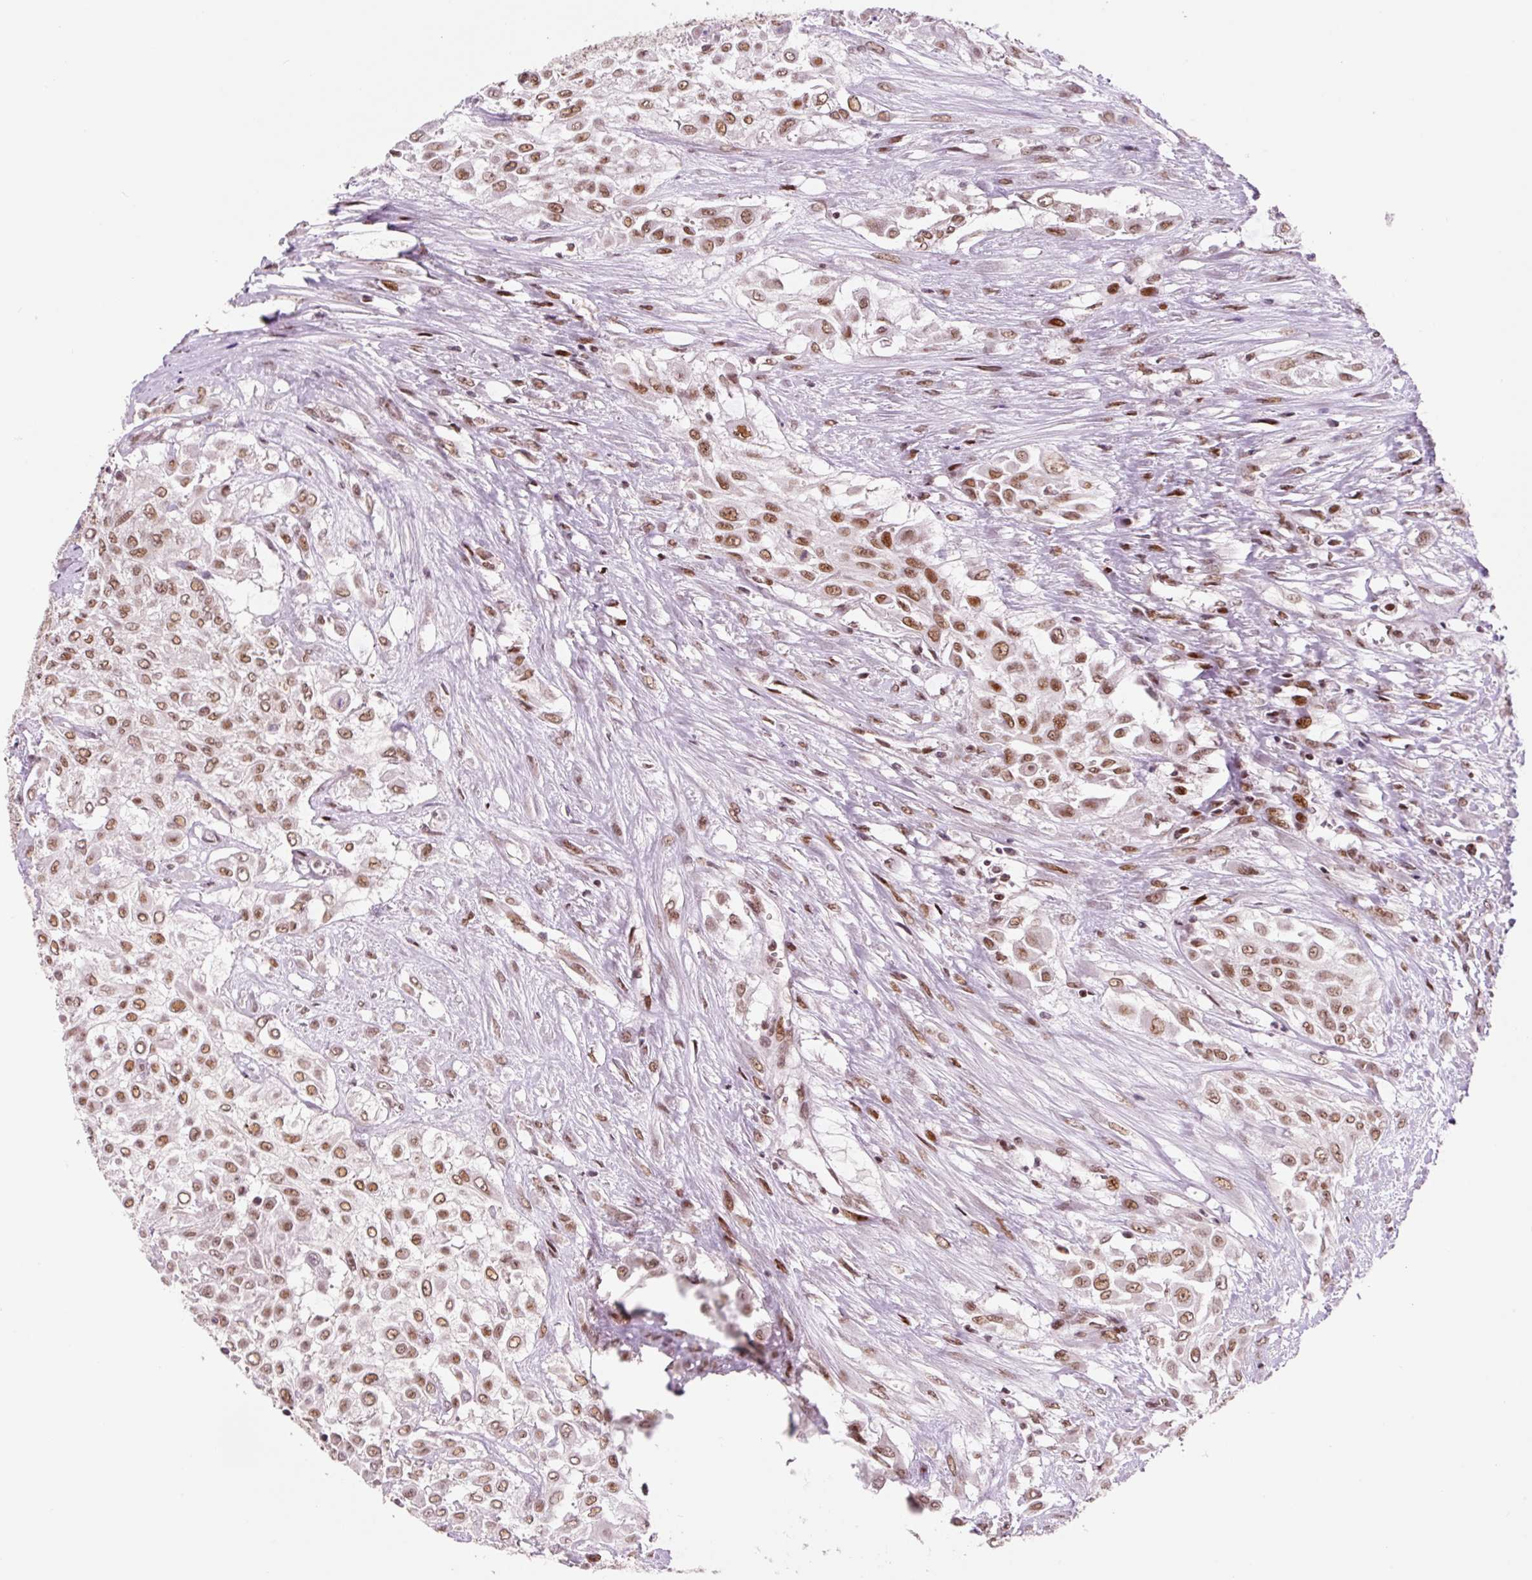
{"staining": {"intensity": "moderate", "quantity": ">75%", "location": "nuclear"}, "tissue": "urothelial cancer", "cell_type": "Tumor cells", "image_type": "cancer", "snomed": [{"axis": "morphology", "description": "Urothelial carcinoma, High grade"}, {"axis": "topography", "description": "Urinary bladder"}], "caption": "Human urothelial cancer stained with a brown dye exhibits moderate nuclear positive expression in approximately >75% of tumor cells.", "gene": "CCNL2", "patient": {"sex": "male", "age": 57}}